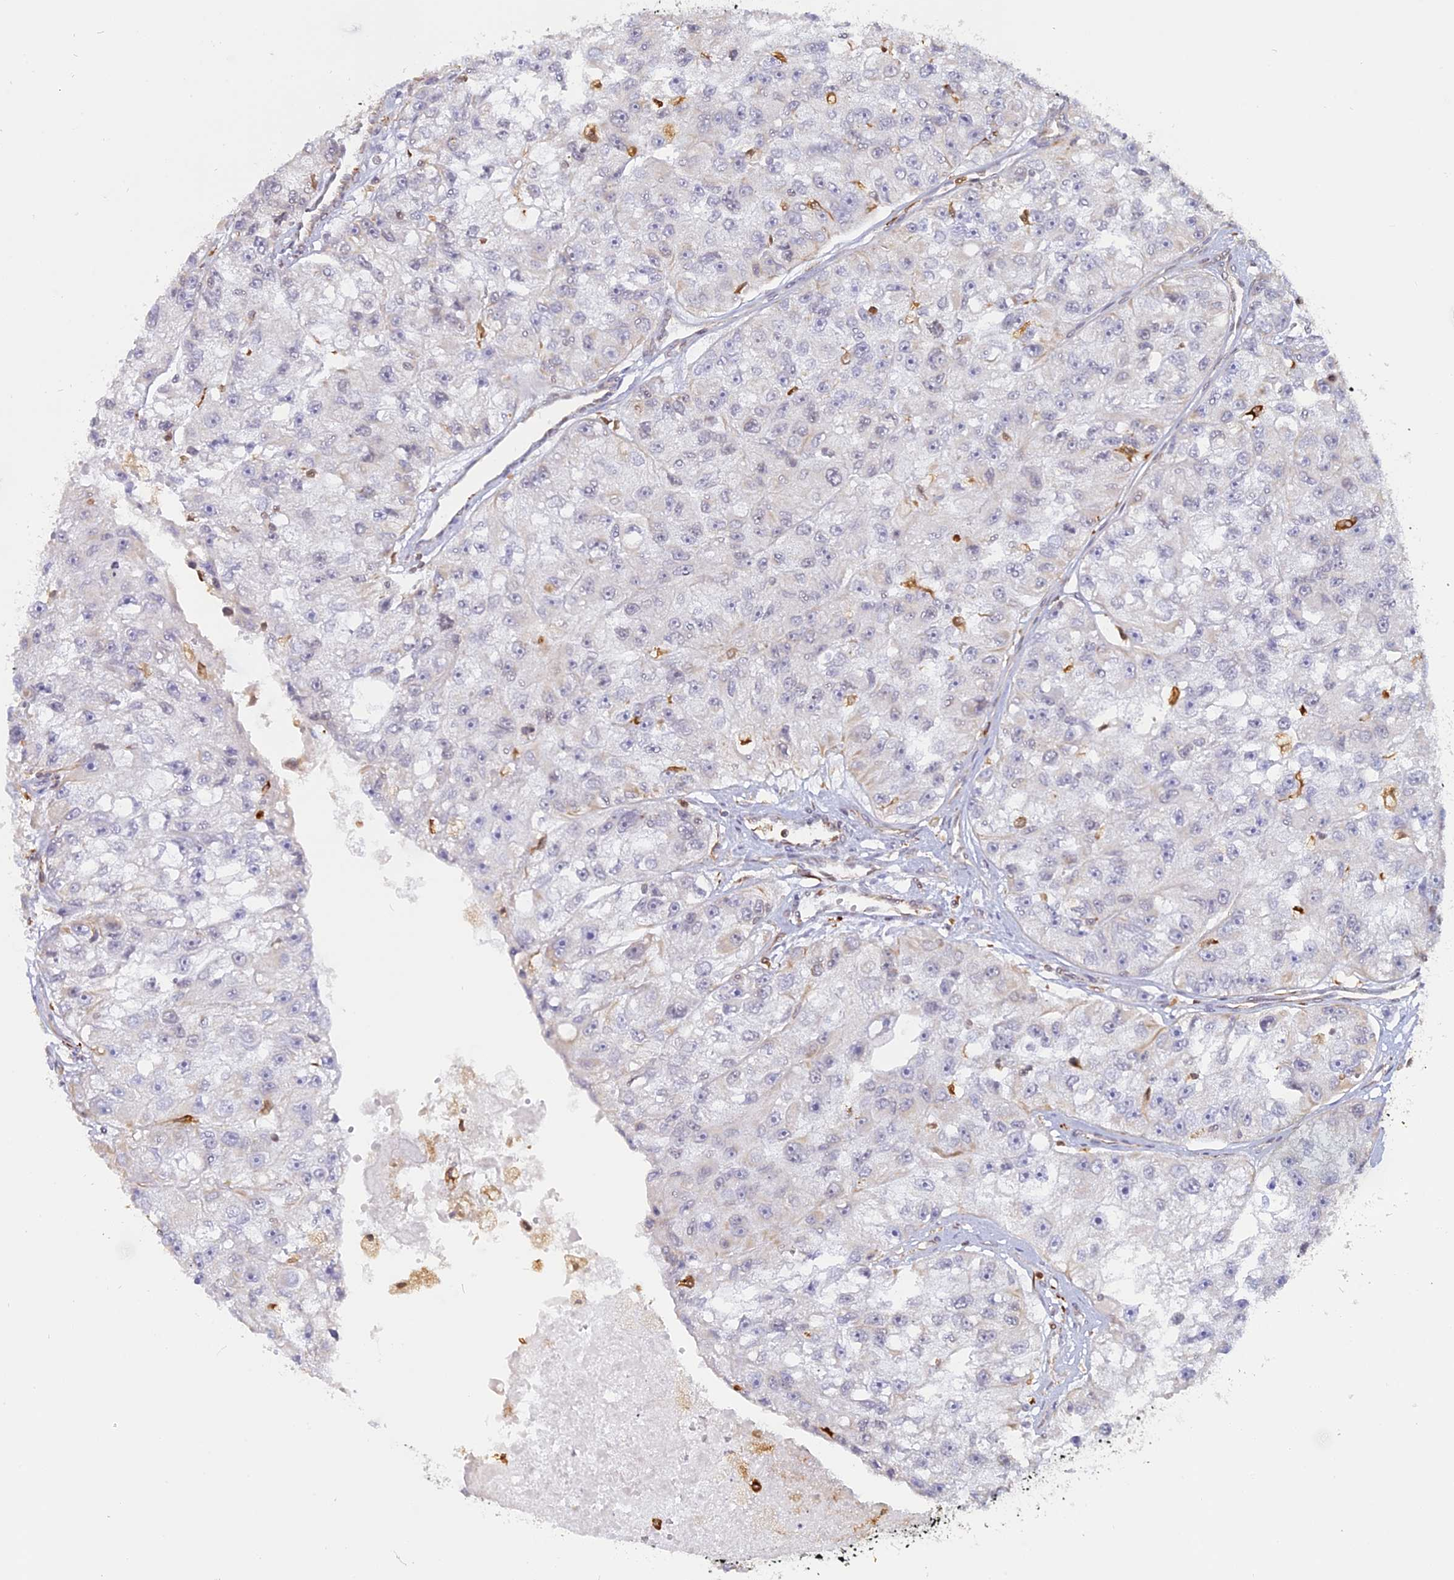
{"staining": {"intensity": "negative", "quantity": "none", "location": "none"}, "tissue": "renal cancer", "cell_type": "Tumor cells", "image_type": "cancer", "snomed": [{"axis": "morphology", "description": "Adenocarcinoma, NOS"}, {"axis": "topography", "description": "Kidney"}], "caption": "An image of renal cancer stained for a protein demonstrates no brown staining in tumor cells.", "gene": "APOBR", "patient": {"sex": "male", "age": 63}}